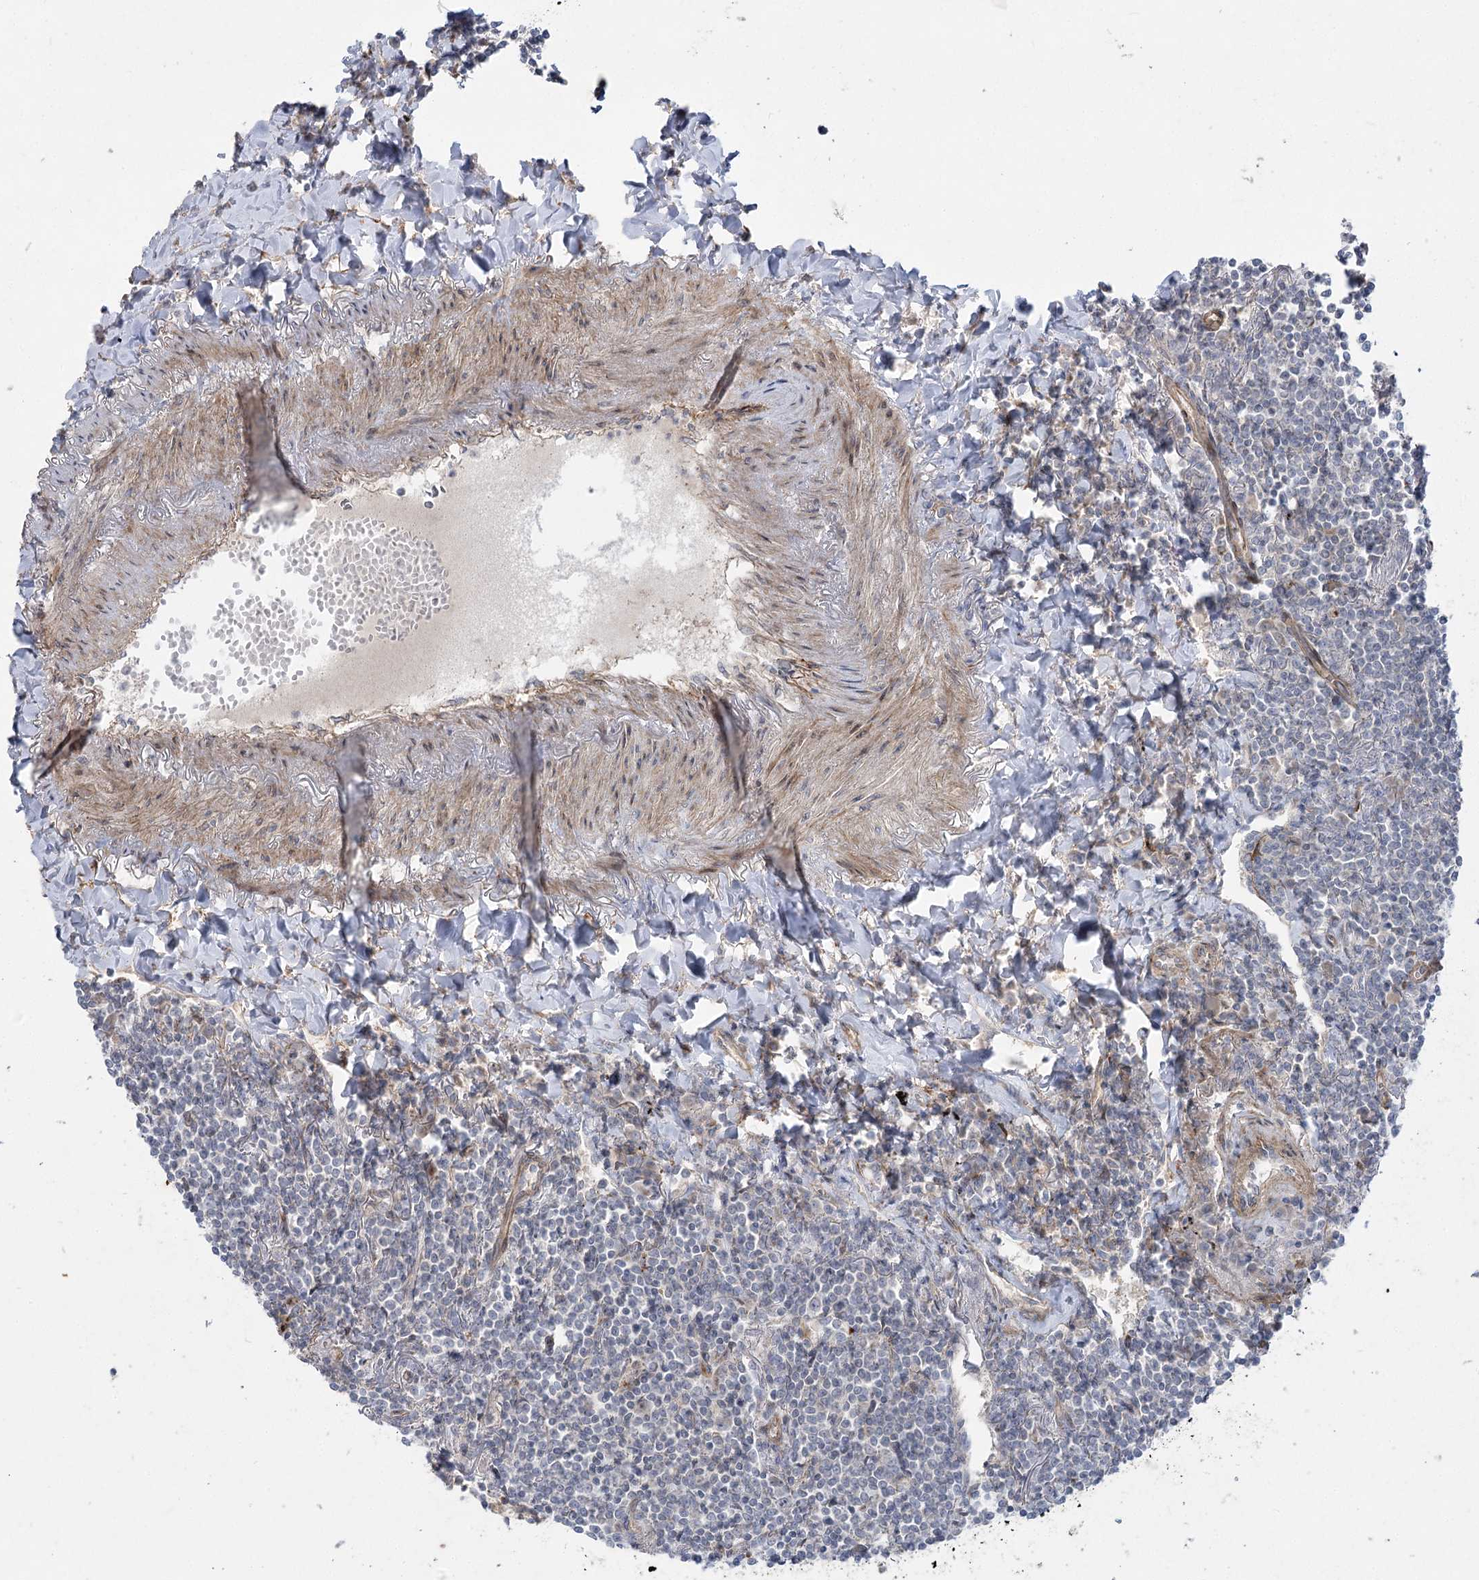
{"staining": {"intensity": "negative", "quantity": "none", "location": "none"}, "tissue": "lymphoma", "cell_type": "Tumor cells", "image_type": "cancer", "snomed": [{"axis": "morphology", "description": "Malignant lymphoma, non-Hodgkin's type, Low grade"}, {"axis": "topography", "description": "Lung"}], "caption": "IHC of lymphoma exhibits no positivity in tumor cells.", "gene": "SH3BP5L", "patient": {"sex": "female", "age": 71}}